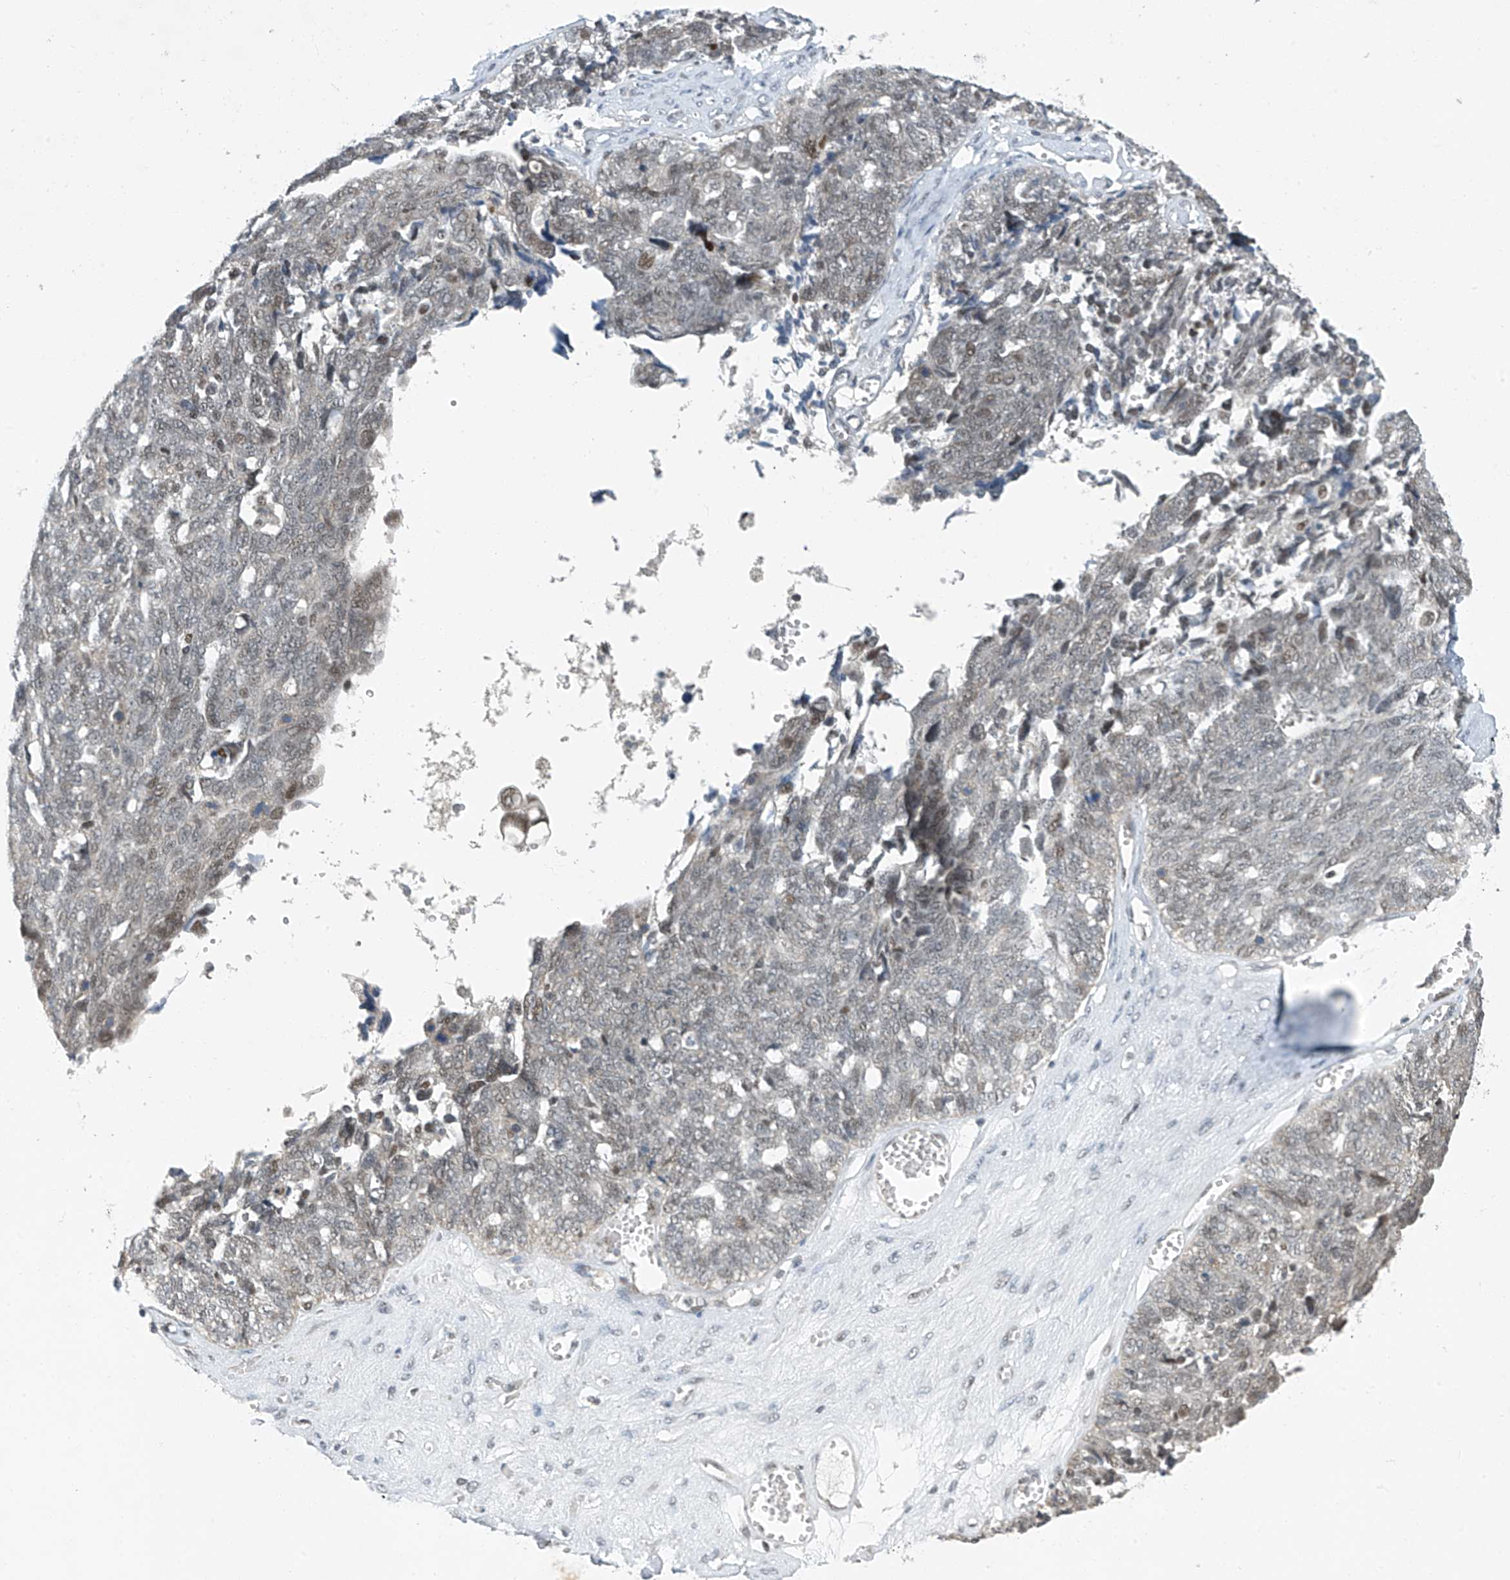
{"staining": {"intensity": "moderate", "quantity": "25%-75%", "location": "nuclear"}, "tissue": "ovarian cancer", "cell_type": "Tumor cells", "image_type": "cancer", "snomed": [{"axis": "morphology", "description": "Cystadenocarcinoma, serous, NOS"}, {"axis": "topography", "description": "Ovary"}], "caption": "Human ovarian cancer stained for a protein (brown) demonstrates moderate nuclear positive positivity in approximately 25%-75% of tumor cells.", "gene": "TAF8", "patient": {"sex": "female", "age": 79}}